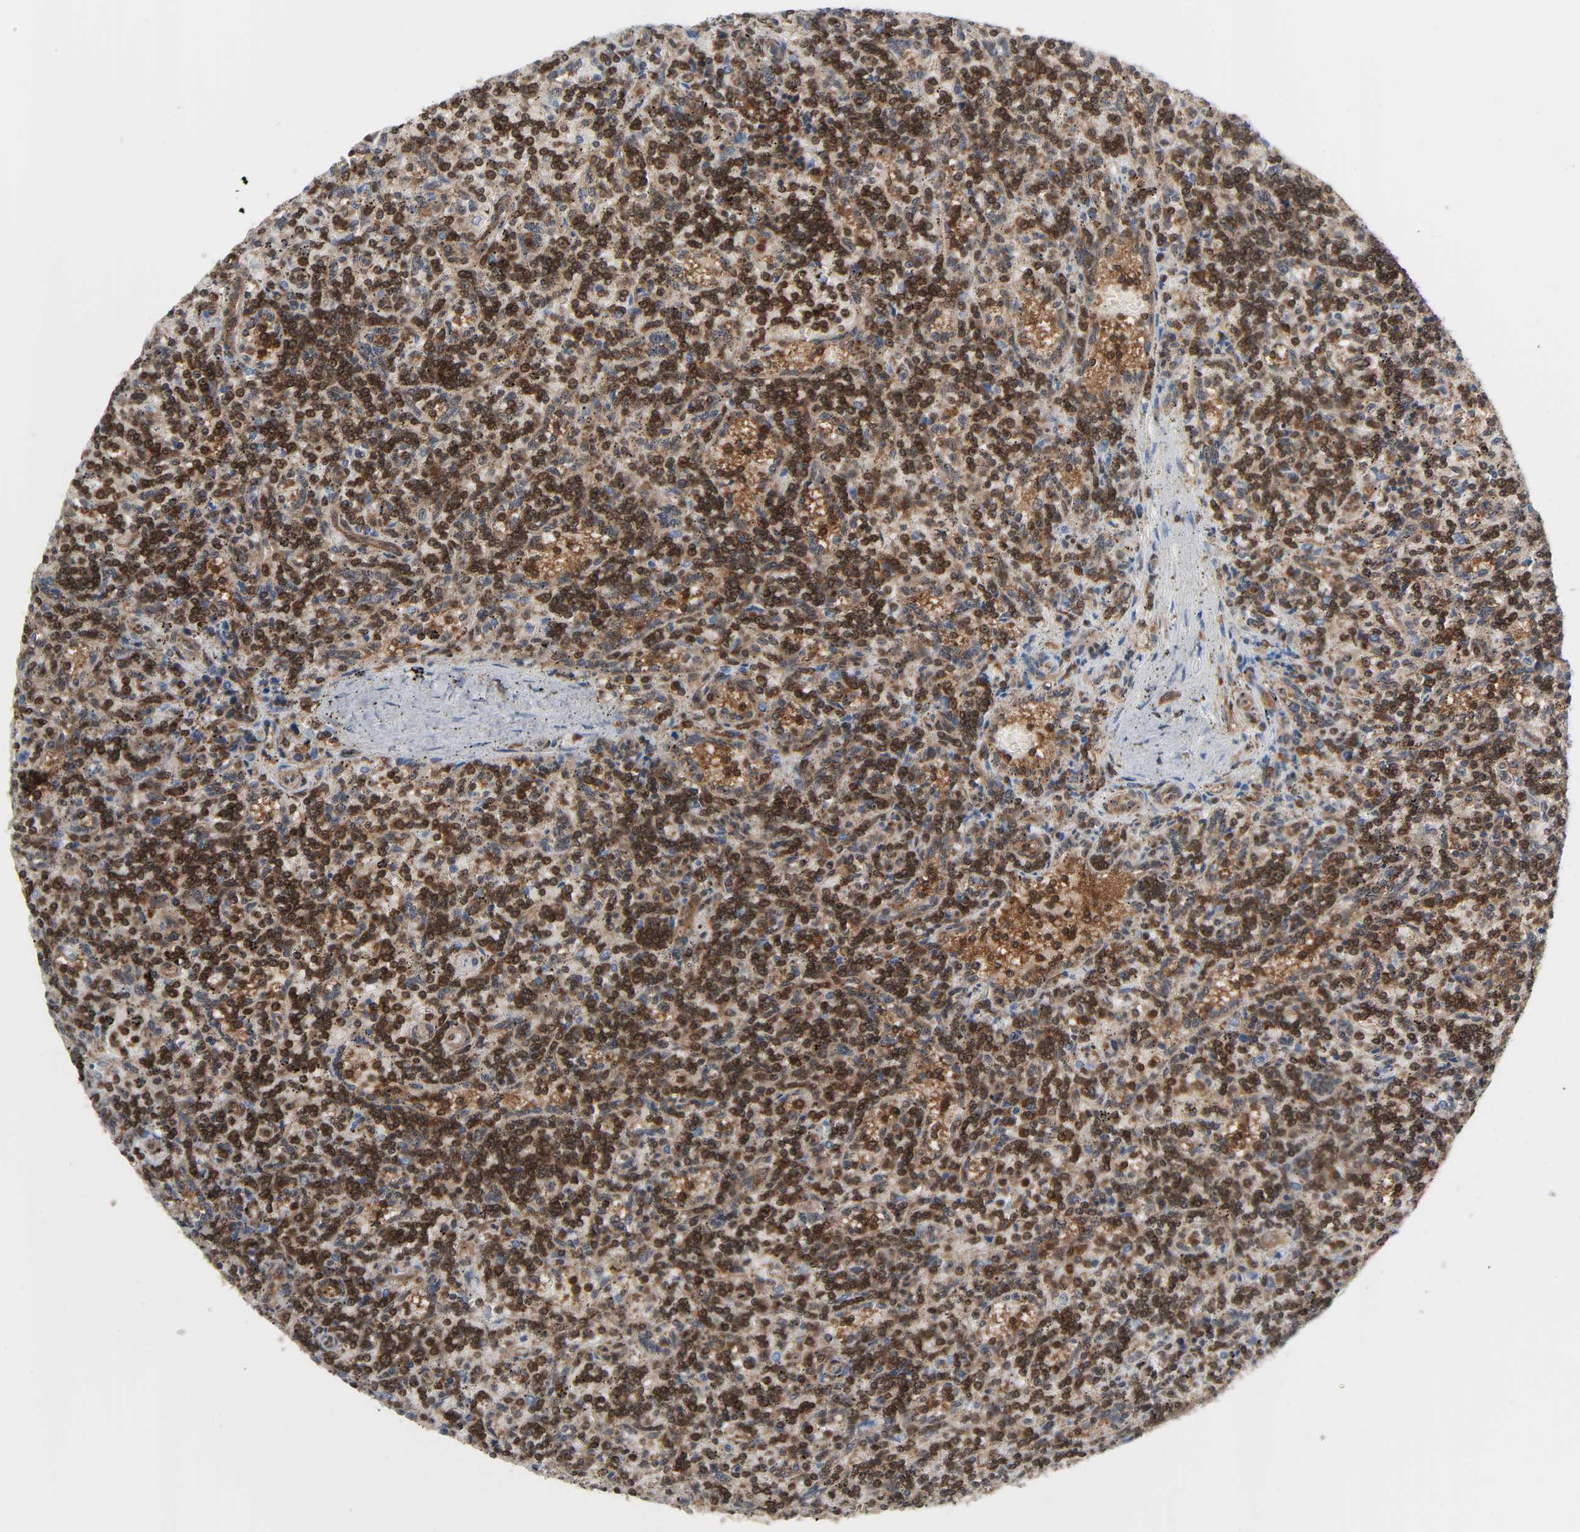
{"staining": {"intensity": "strong", "quantity": "25%-75%", "location": "cytoplasmic/membranous"}, "tissue": "lymphoma", "cell_type": "Tumor cells", "image_type": "cancer", "snomed": [{"axis": "morphology", "description": "Malignant lymphoma, non-Hodgkin's type, Low grade"}, {"axis": "topography", "description": "Spleen"}], "caption": "A high amount of strong cytoplasmic/membranous positivity is appreciated in about 25%-75% of tumor cells in malignant lymphoma, non-Hodgkin's type (low-grade) tissue.", "gene": "GSK3A", "patient": {"sex": "male", "age": 73}}